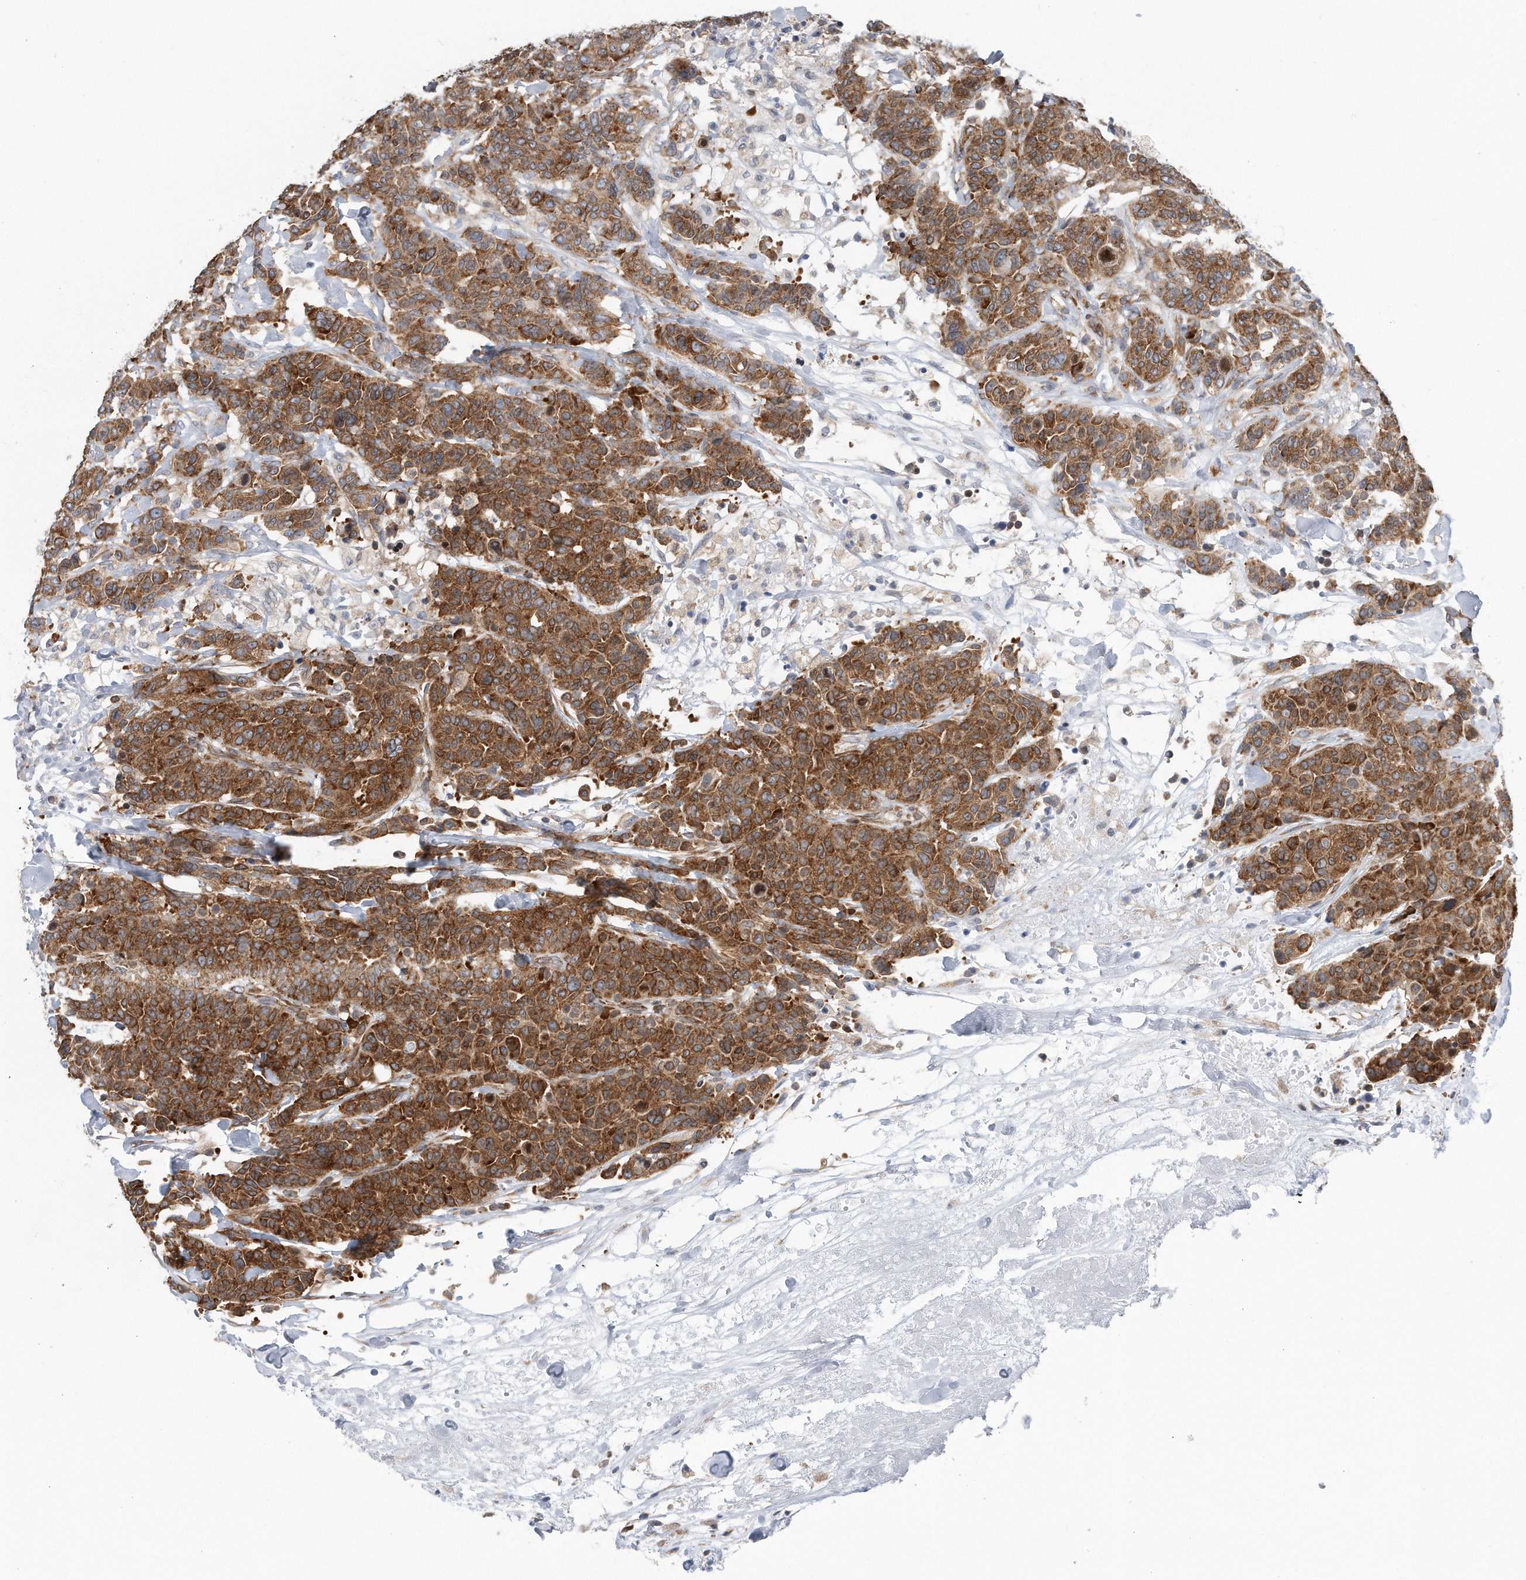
{"staining": {"intensity": "strong", "quantity": ">75%", "location": "cytoplasmic/membranous"}, "tissue": "breast cancer", "cell_type": "Tumor cells", "image_type": "cancer", "snomed": [{"axis": "morphology", "description": "Duct carcinoma"}, {"axis": "topography", "description": "Breast"}], "caption": "An image showing strong cytoplasmic/membranous positivity in approximately >75% of tumor cells in breast infiltrating ductal carcinoma, as visualized by brown immunohistochemical staining.", "gene": "RPL26L1", "patient": {"sex": "female", "age": 37}}